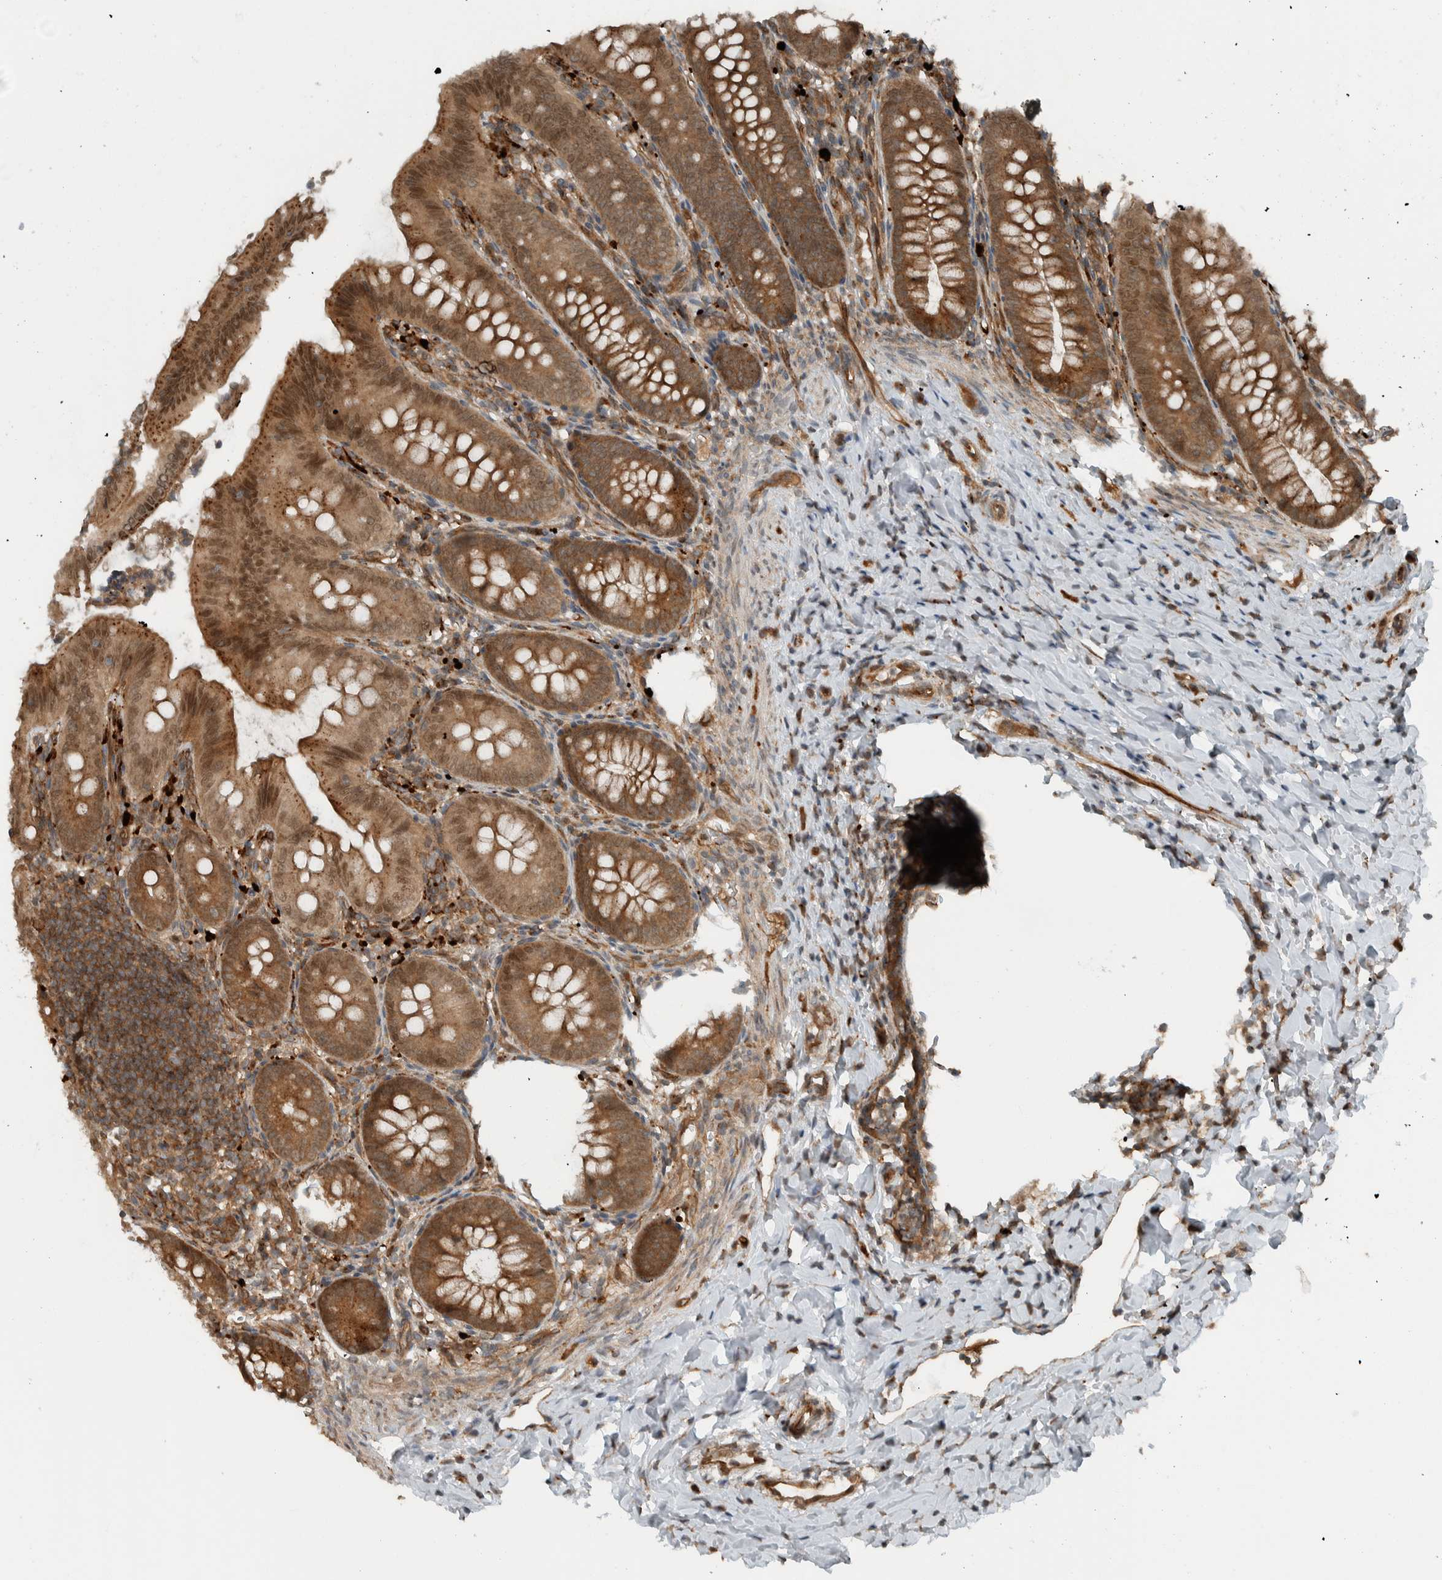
{"staining": {"intensity": "moderate", "quantity": ">75%", "location": "cytoplasmic/membranous,nuclear"}, "tissue": "appendix", "cell_type": "Glandular cells", "image_type": "normal", "snomed": [{"axis": "morphology", "description": "Normal tissue, NOS"}, {"axis": "topography", "description": "Appendix"}], "caption": "DAB (3,3'-diaminobenzidine) immunohistochemical staining of normal appendix displays moderate cytoplasmic/membranous,nuclear protein staining in approximately >75% of glandular cells. (DAB (3,3'-diaminobenzidine) IHC with brightfield microscopy, high magnification).", "gene": "GIGYF1", "patient": {"sex": "male", "age": 1}}